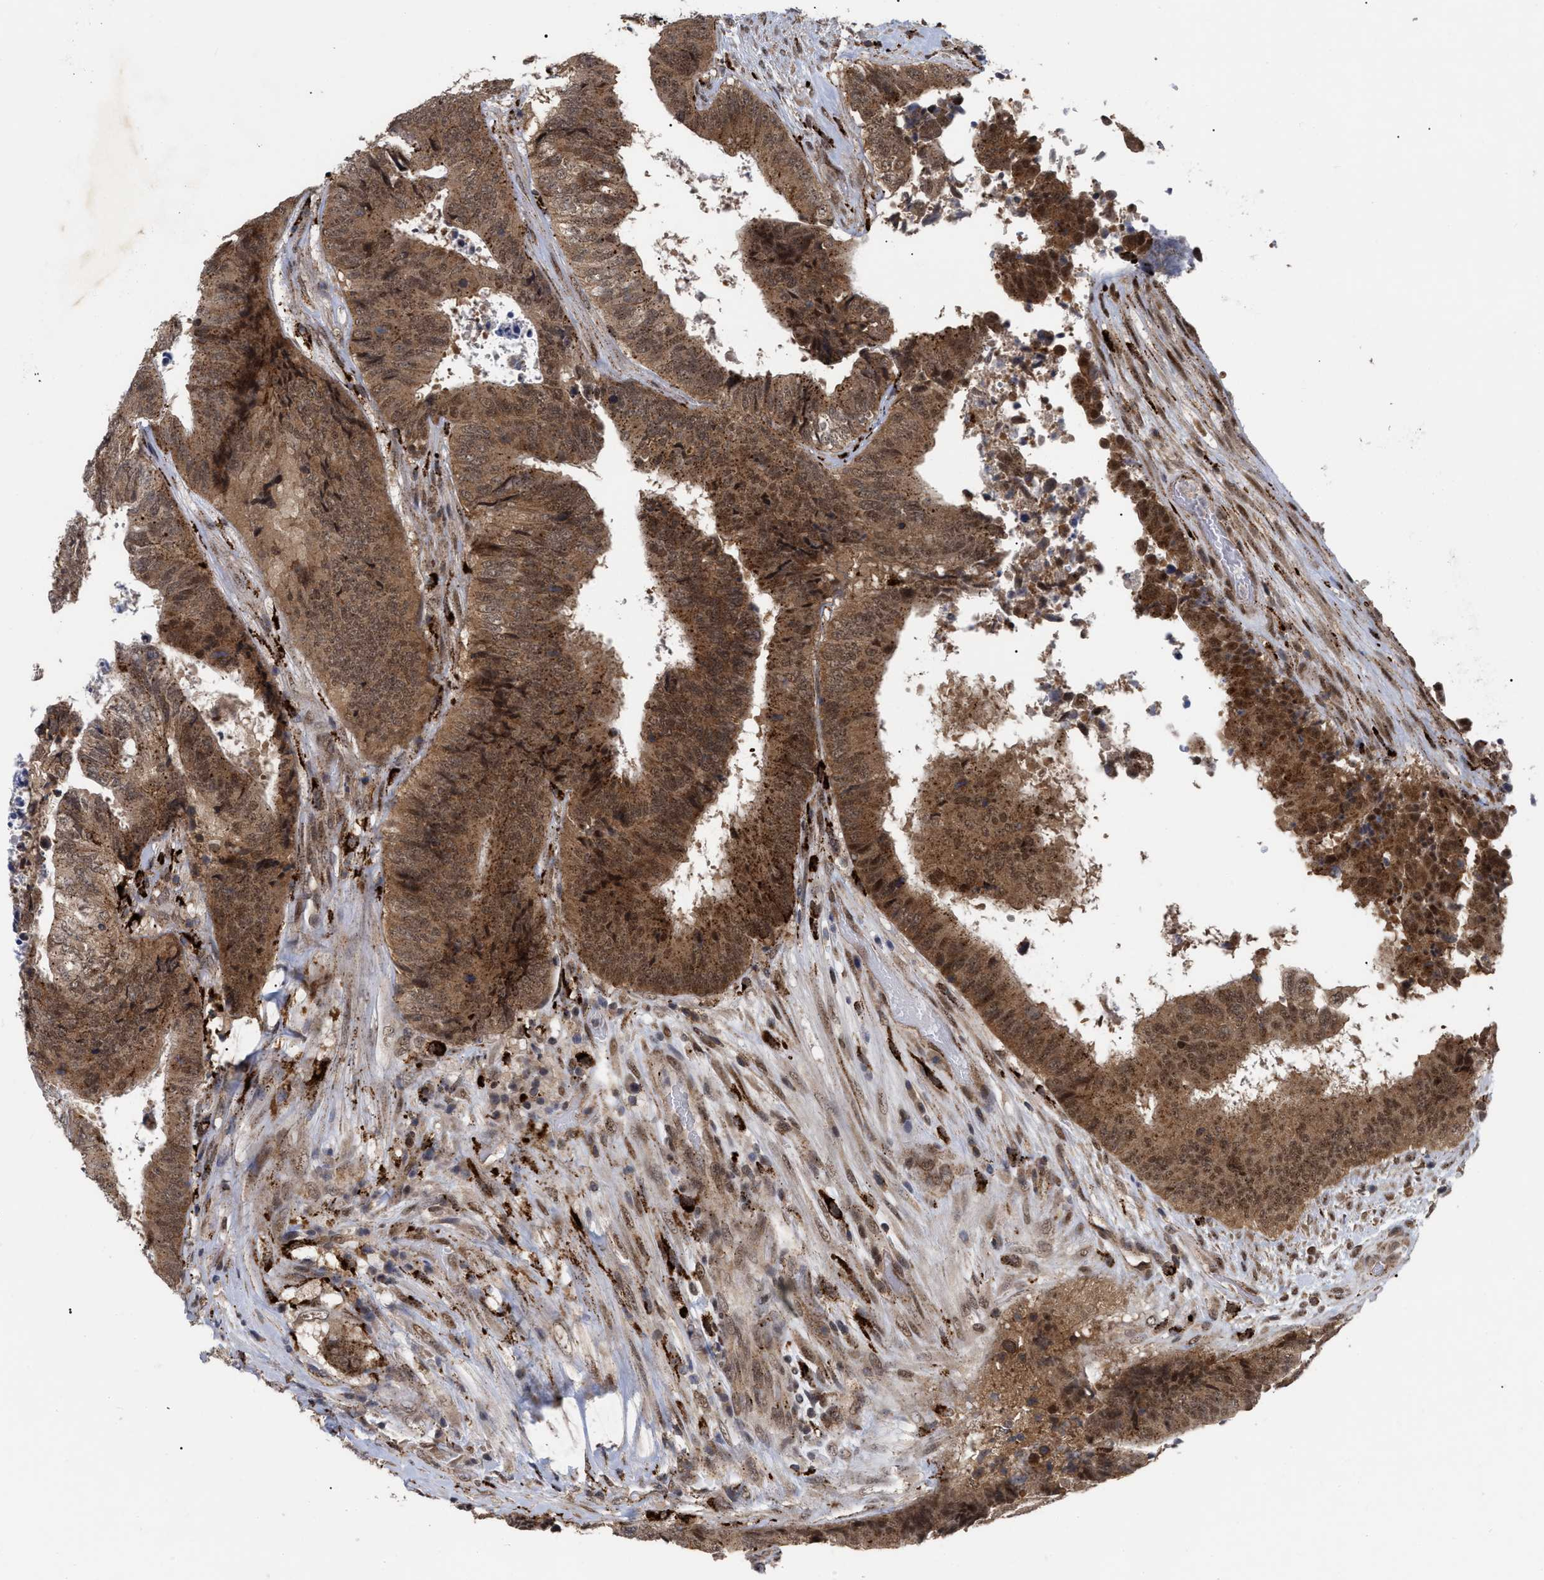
{"staining": {"intensity": "moderate", "quantity": ">75%", "location": "cytoplasmic/membranous,nuclear"}, "tissue": "colorectal cancer", "cell_type": "Tumor cells", "image_type": "cancer", "snomed": [{"axis": "morphology", "description": "Adenocarcinoma, NOS"}, {"axis": "topography", "description": "Rectum"}], "caption": "Immunohistochemistry photomicrograph of neoplastic tissue: human colorectal cancer stained using immunohistochemistry reveals medium levels of moderate protein expression localized specifically in the cytoplasmic/membranous and nuclear of tumor cells, appearing as a cytoplasmic/membranous and nuclear brown color.", "gene": "UPF1", "patient": {"sex": "male", "age": 72}}